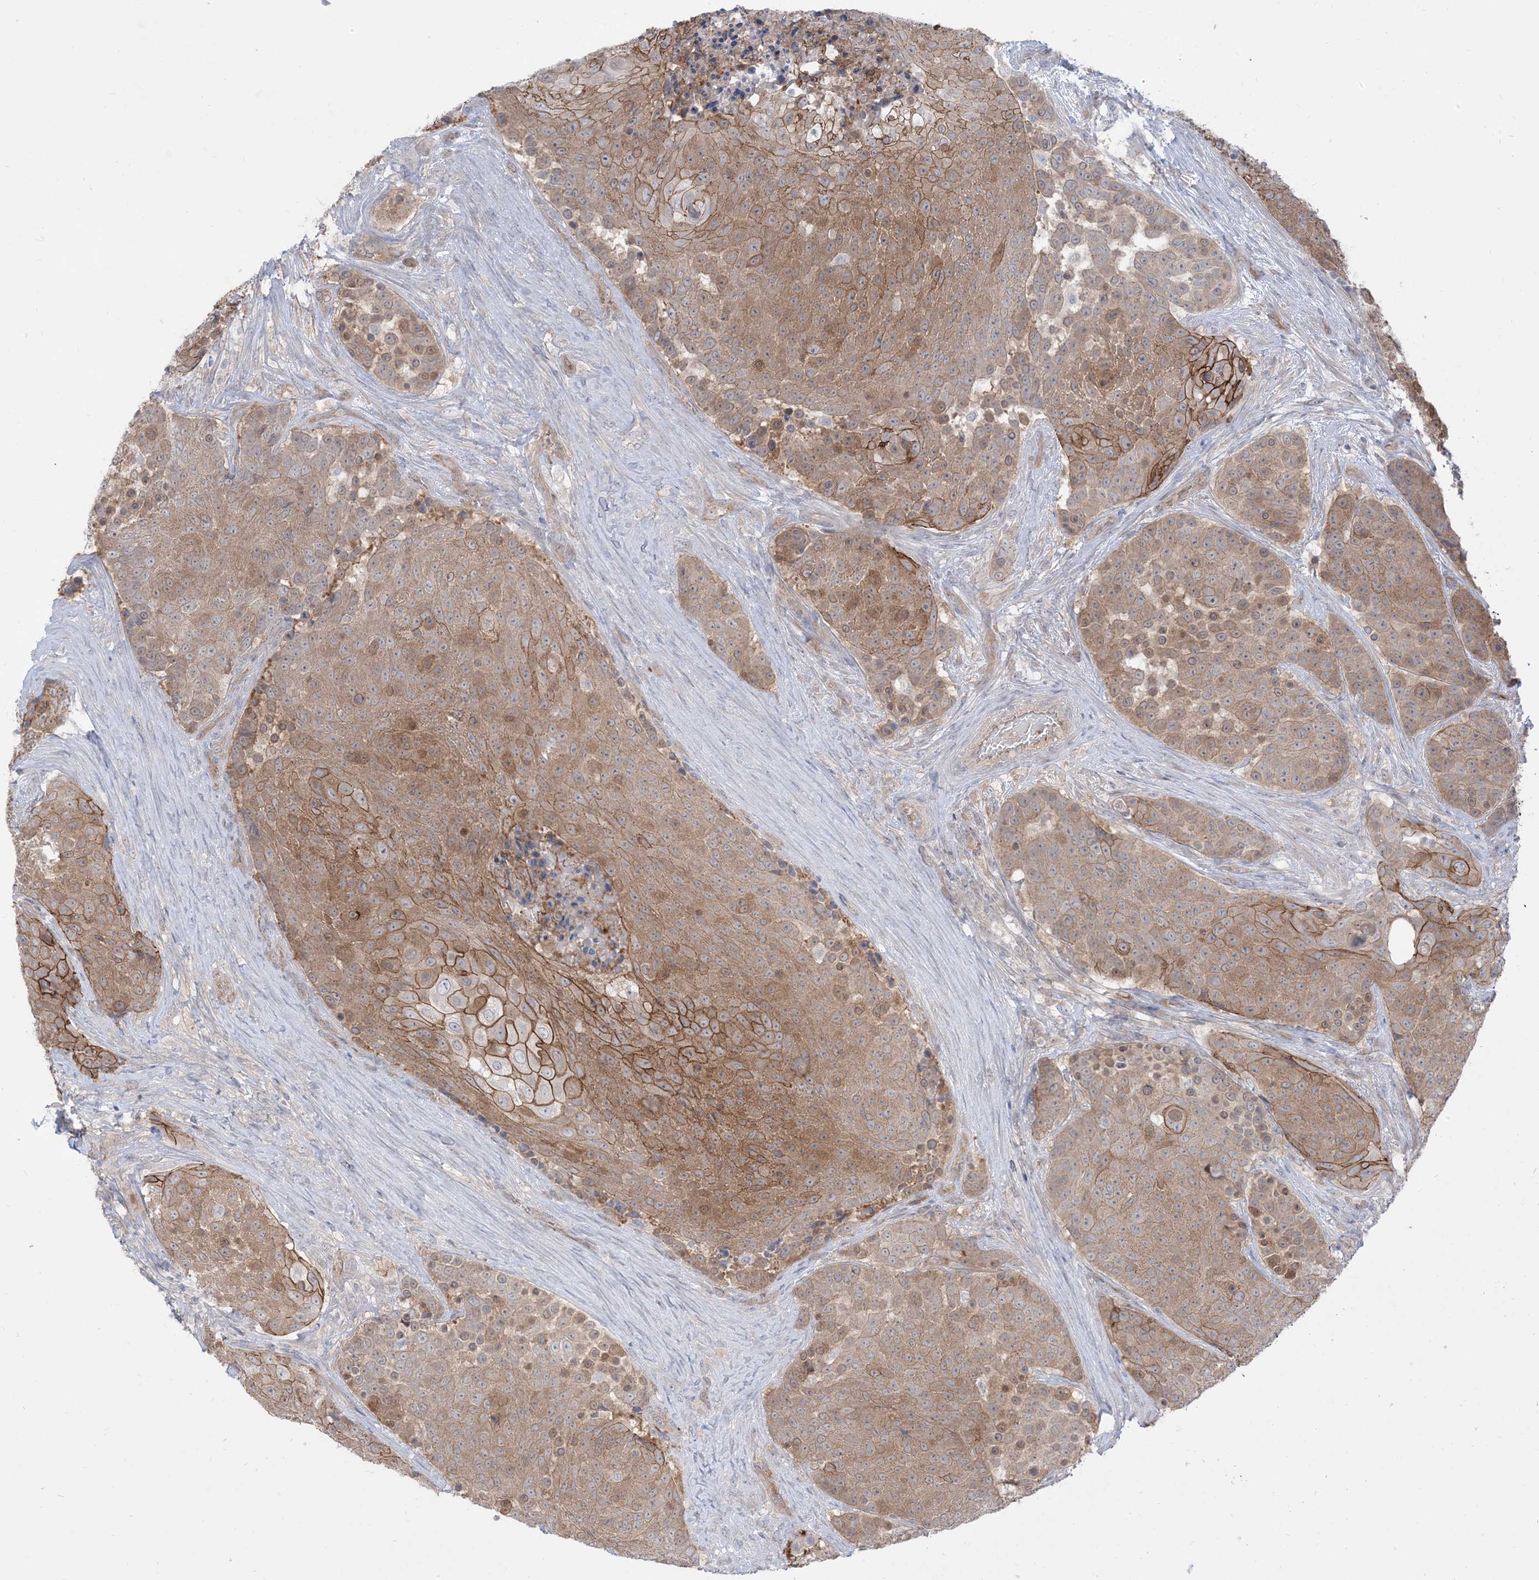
{"staining": {"intensity": "moderate", "quantity": ">75%", "location": "cytoplasmic/membranous"}, "tissue": "urothelial cancer", "cell_type": "Tumor cells", "image_type": "cancer", "snomed": [{"axis": "morphology", "description": "Urothelial carcinoma, High grade"}, {"axis": "topography", "description": "Urinary bladder"}], "caption": "High-grade urothelial carcinoma stained with a brown dye exhibits moderate cytoplasmic/membranous positive expression in about >75% of tumor cells.", "gene": "RIN1", "patient": {"sex": "female", "age": 63}}